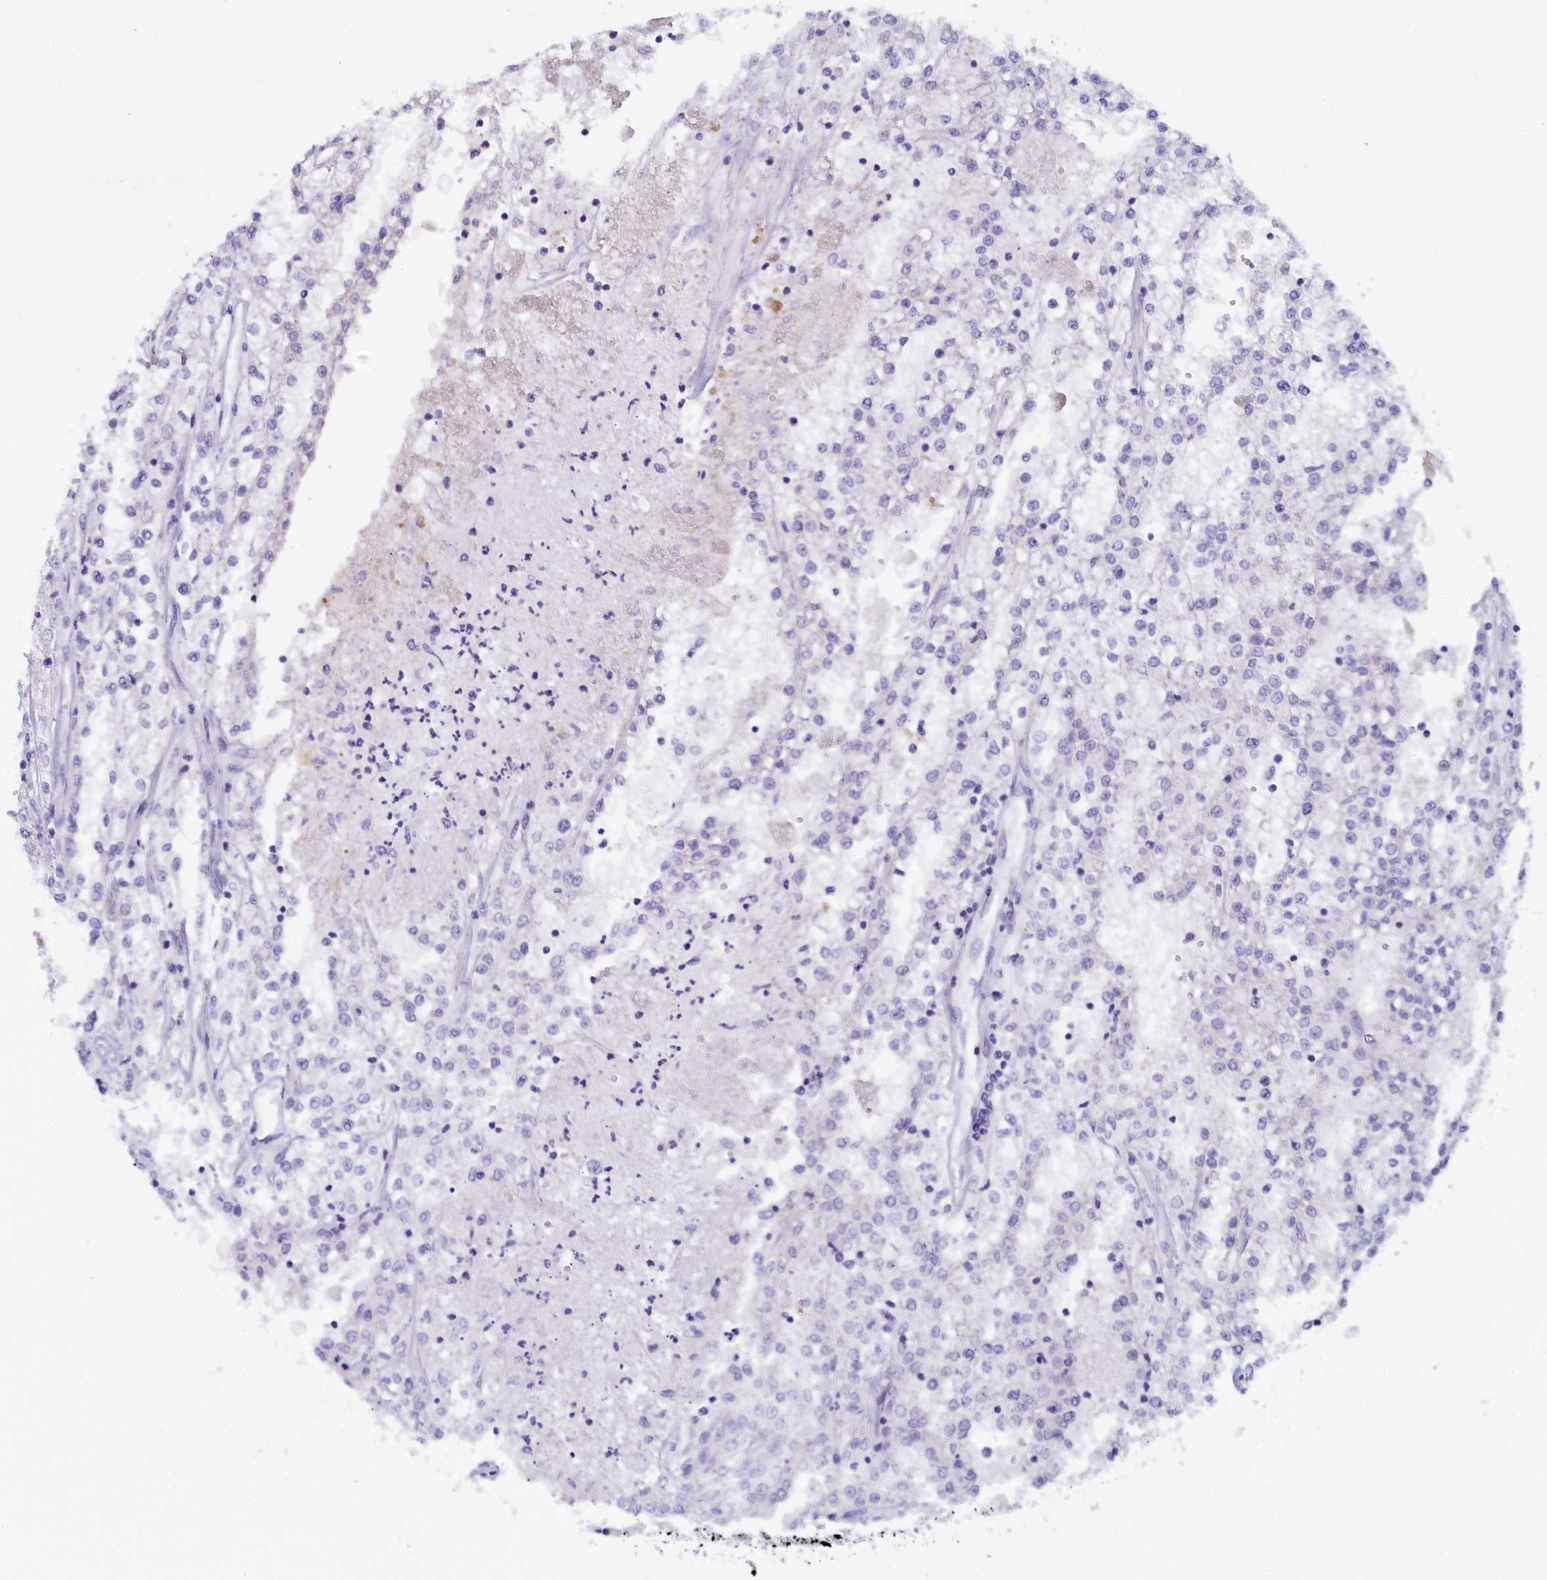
{"staining": {"intensity": "negative", "quantity": "none", "location": "none"}, "tissue": "renal cancer", "cell_type": "Tumor cells", "image_type": "cancer", "snomed": [{"axis": "morphology", "description": "Adenocarcinoma, NOS"}, {"axis": "topography", "description": "Kidney"}], "caption": "A high-resolution photomicrograph shows immunohistochemistry (IHC) staining of renal cancer, which shows no significant expression in tumor cells.", "gene": "RTTN", "patient": {"sex": "female", "age": 52}}